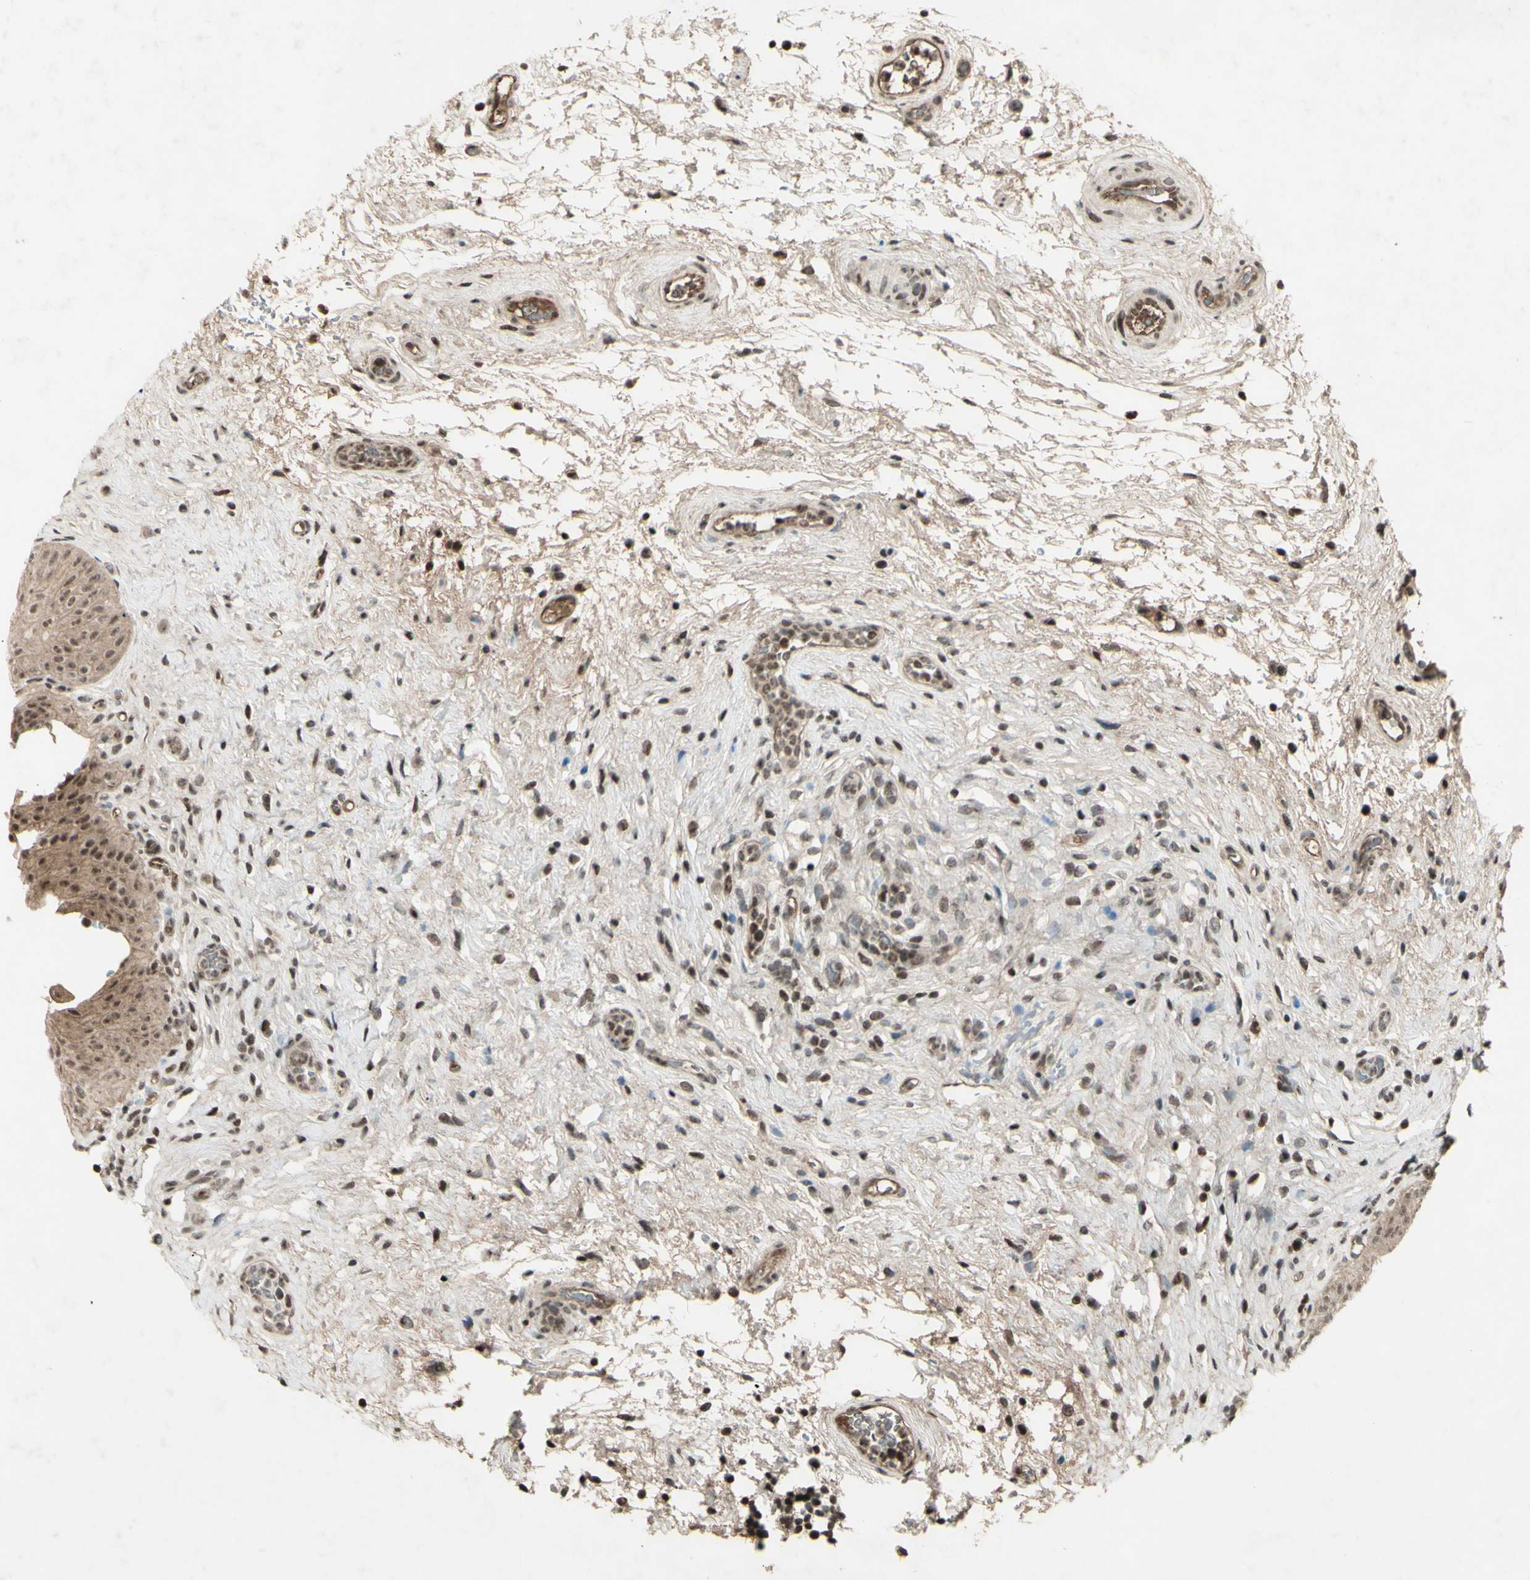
{"staining": {"intensity": "moderate", "quantity": ">75%", "location": "cytoplasmic/membranous,nuclear"}, "tissue": "urinary bladder", "cell_type": "Urothelial cells", "image_type": "normal", "snomed": [{"axis": "morphology", "description": "Normal tissue, NOS"}, {"axis": "morphology", "description": "Urothelial carcinoma, High grade"}, {"axis": "topography", "description": "Urinary bladder"}], "caption": "Immunohistochemical staining of unremarkable human urinary bladder shows moderate cytoplasmic/membranous,nuclear protein staining in about >75% of urothelial cells.", "gene": "SNW1", "patient": {"sex": "male", "age": 46}}